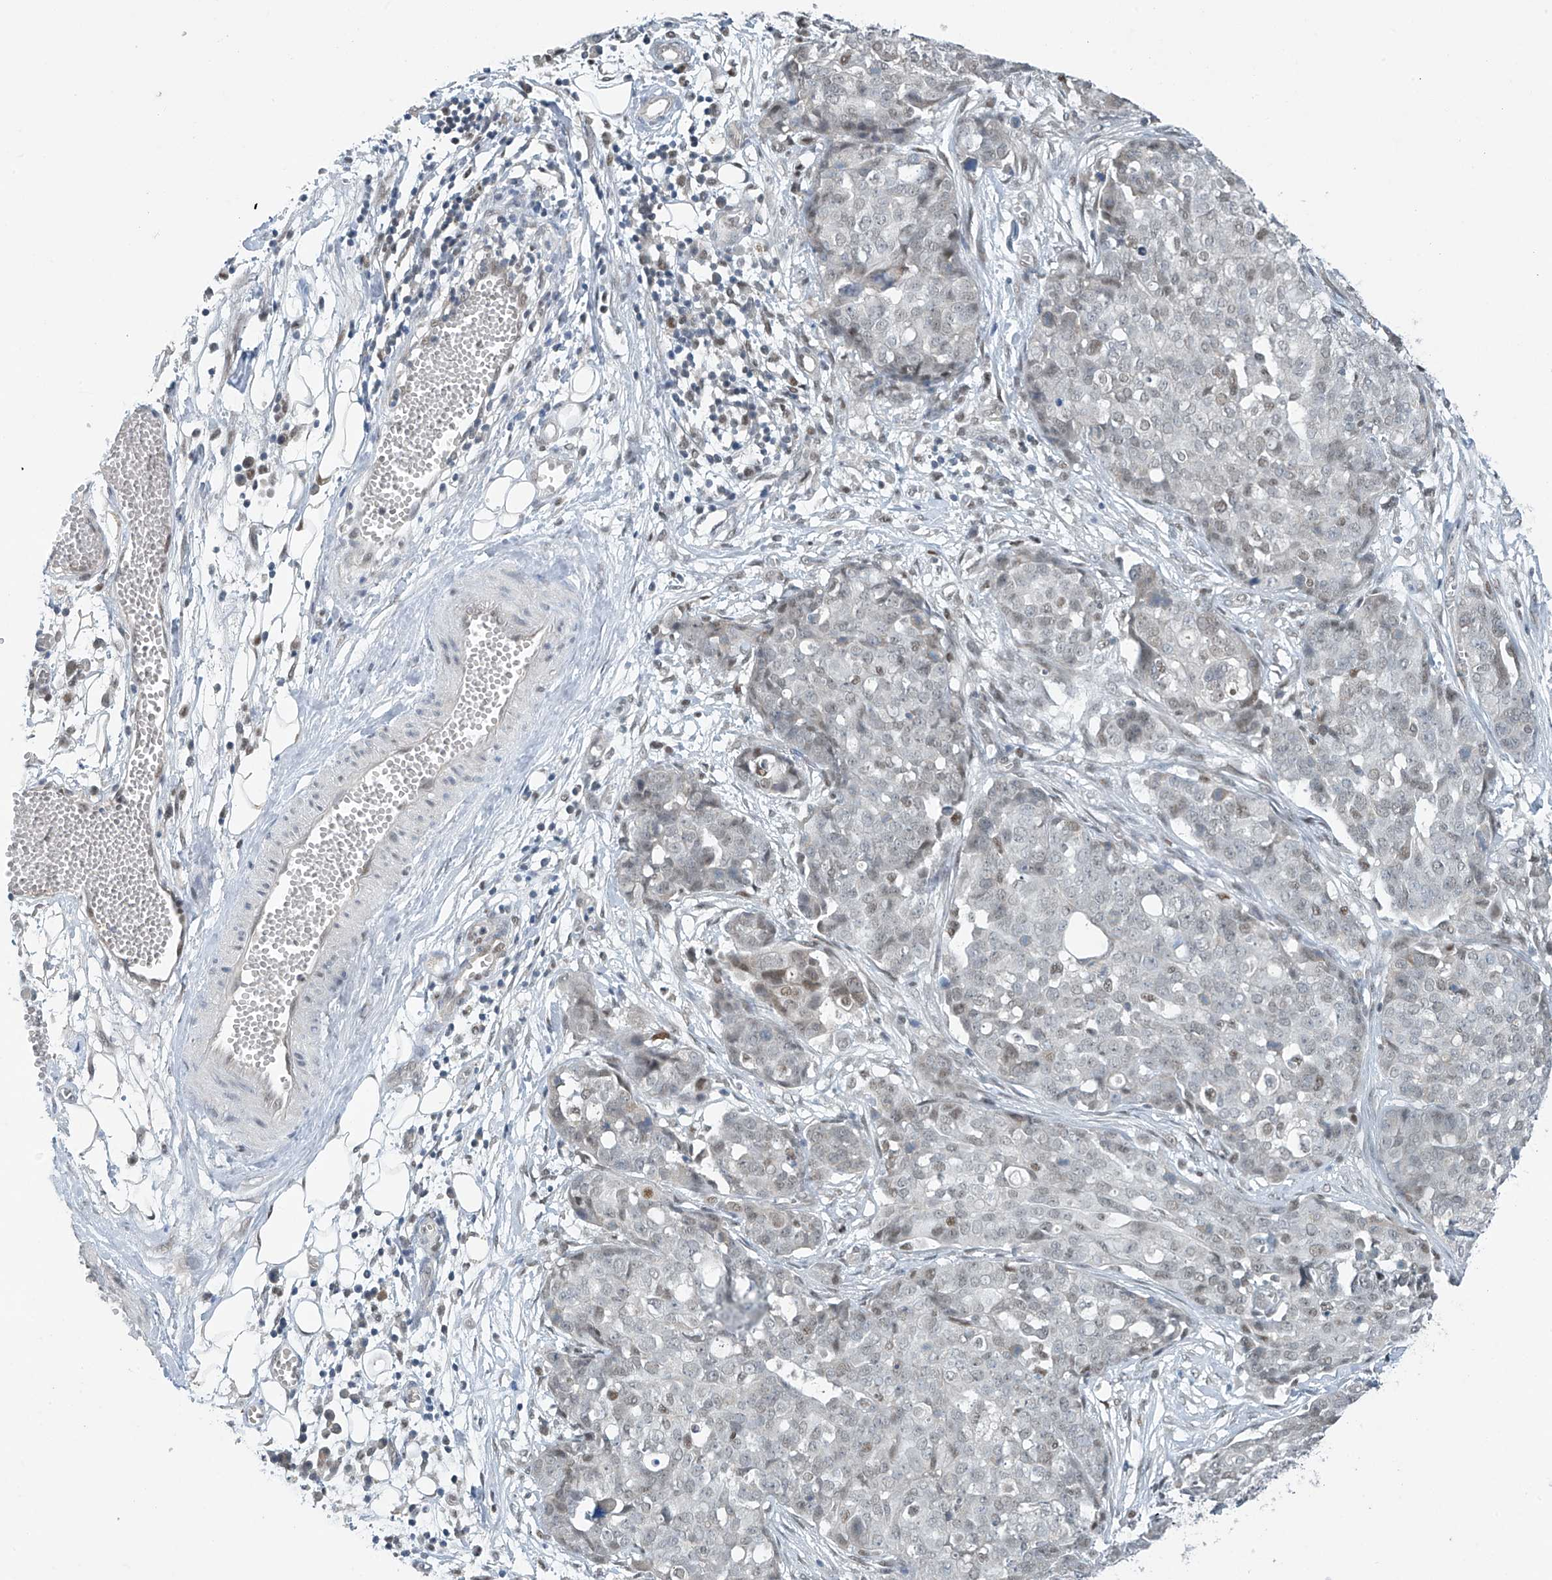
{"staining": {"intensity": "weak", "quantity": "25%-75%", "location": "nuclear"}, "tissue": "ovarian cancer", "cell_type": "Tumor cells", "image_type": "cancer", "snomed": [{"axis": "morphology", "description": "Cystadenocarcinoma, serous, NOS"}, {"axis": "topography", "description": "Soft tissue"}, {"axis": "topography", "description": "Ovary"}], "caption": "The histopathology image reveals immunohistochemical staining of ovarian cancer (serous cystadenocarcinoma). There is weak nuclear positivity is identified in about 25%-75% of tumor cells.", "gene": "TAF8", "patient": {"sex": "female", "age": 57}}